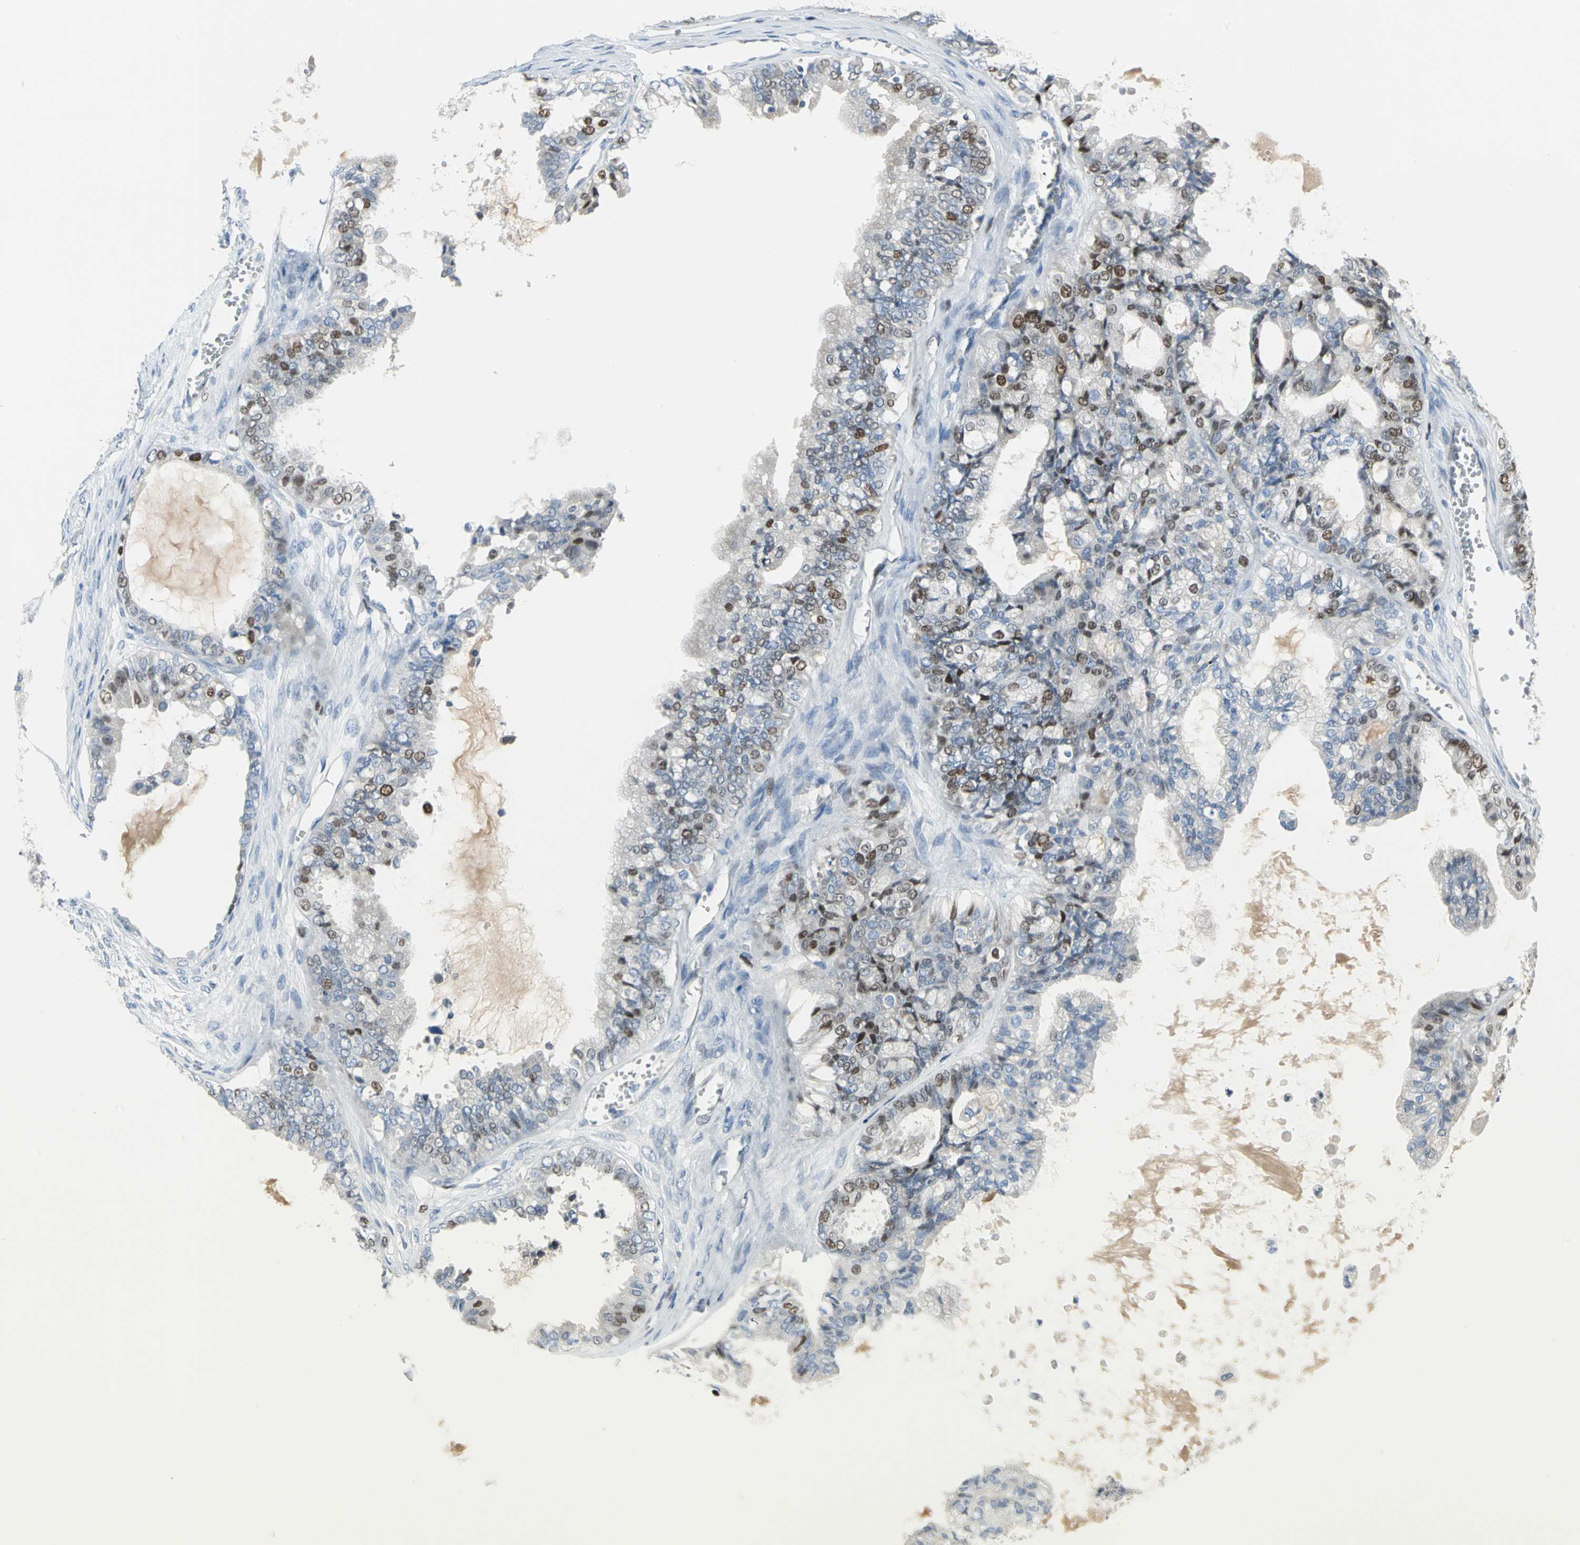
{"staining": {"intensity": "strong", "quantity": "25%-75%", "location": "nuclear"}, "tissue": "ovarian cancer", "cell_type": "Tumor cells", "image_type": "cancer", "snomed": [{"axis": "morphology", "description": "Carcinoma, NOS"}, {"axis": "morphology", "description": "Carcinoma, endometroid"}, {"axis": "topography", "description": "Ovary"}], "caption": "Ovarian cancer was stained to show a protein in brown. There is high levels of strong nuclear staining in approximately 25%-75% of tumor cells. (brown staining indicates protein expression, while blue staining denotes nuclei).", "gene": "MCM4", "patient": {"sex": "female", "age": 50}}